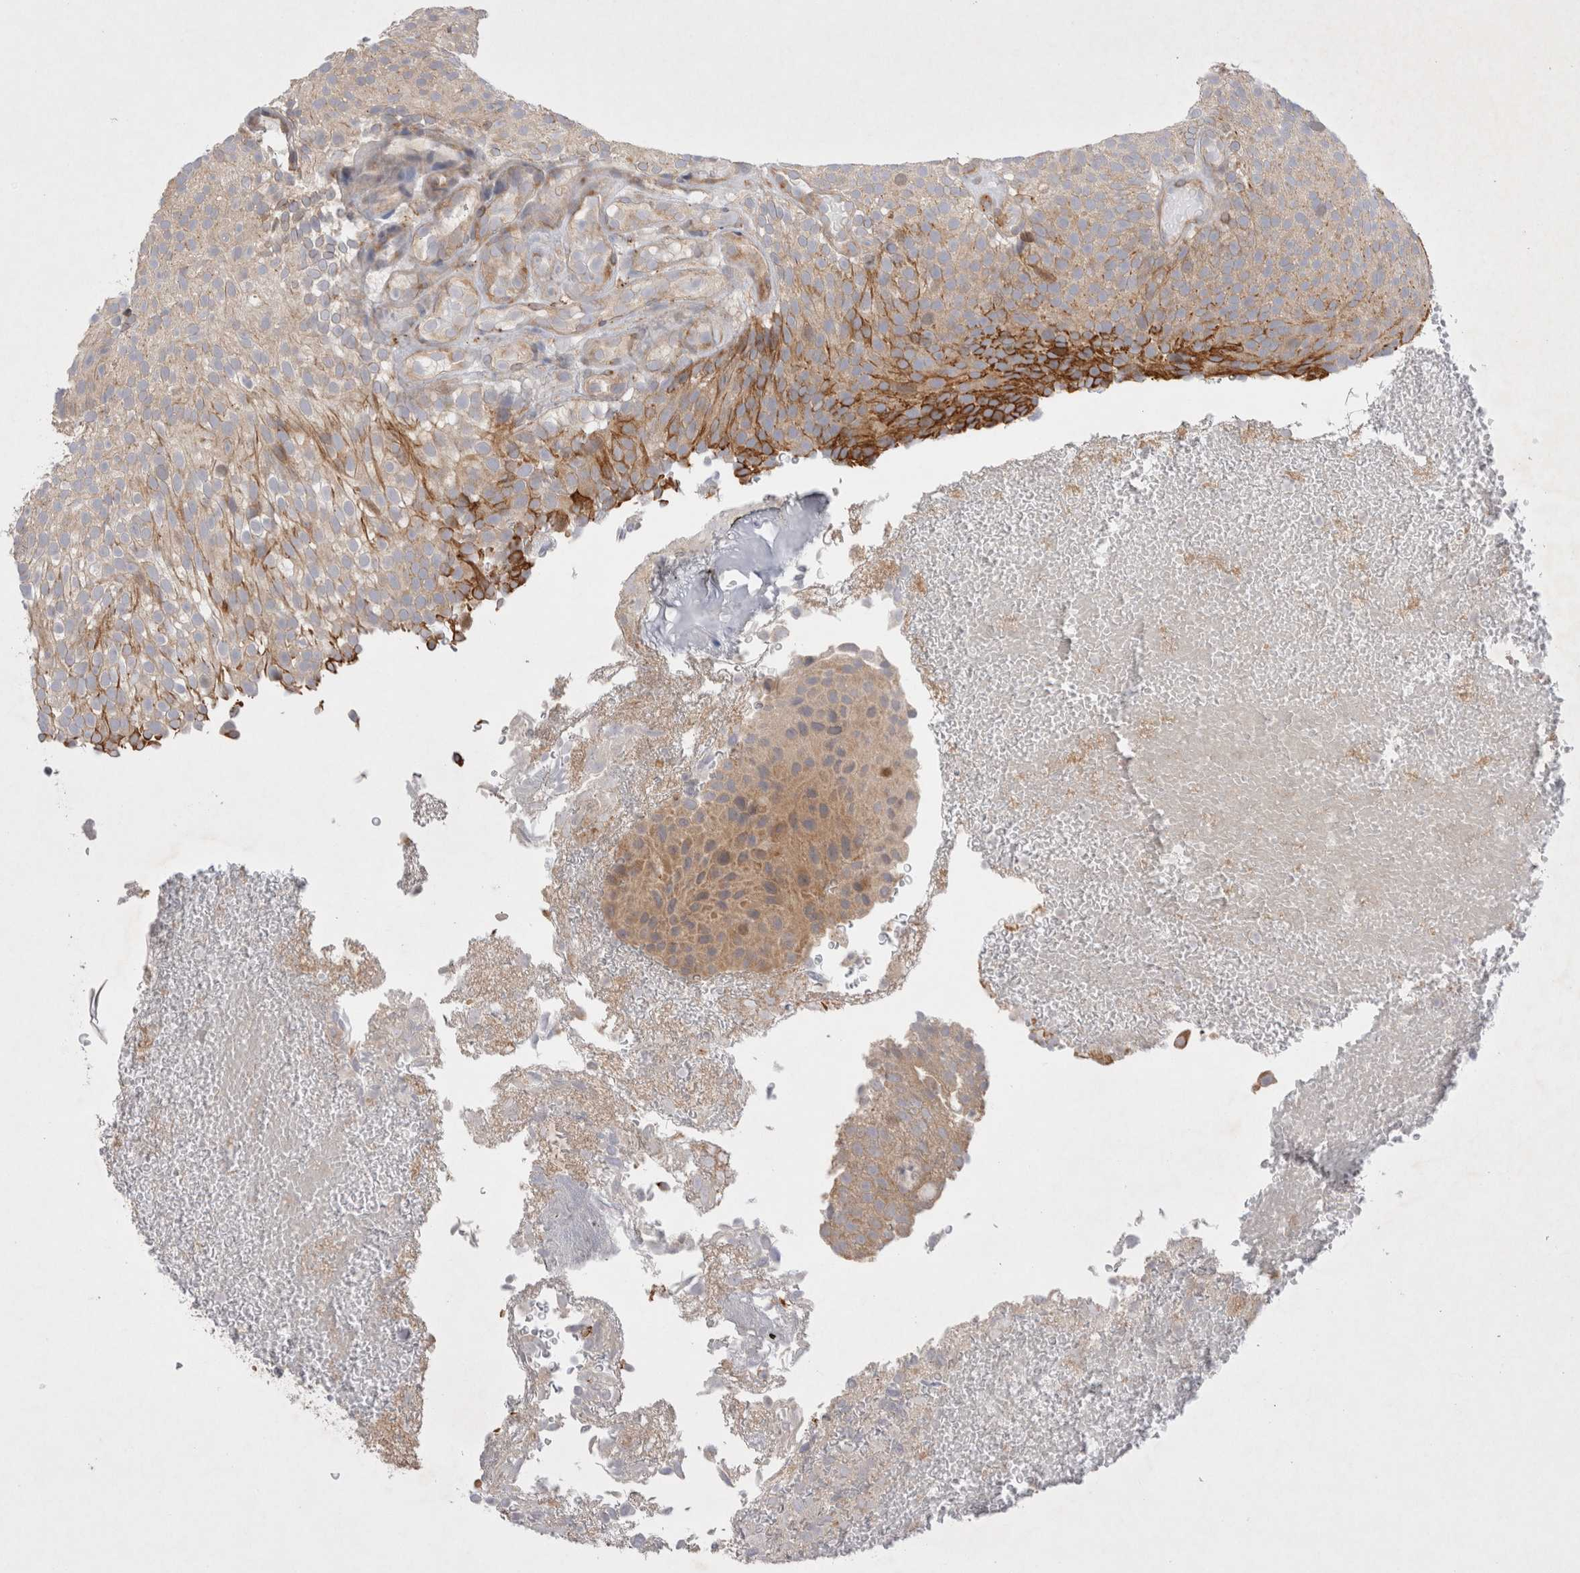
{"staining": {"intensity": "strong", "quantity": "<25%", "location": "cytoplasmic/membranous"}, "tissue": "urothelial cancer", "cell_type": "Tumor cells", "image_type": "cancer", "snomed": [{"axis": "morphology", "description": "Urothelial carcinoma, Low grade"}, {"axis": "topography", "description": "Urinary bladder"}], "caption": "Protein staining shows strong cytoplasmic/membranous positivity in approximately <25% of tumor cells in urothelial cancer.", "gene": "NPC1", "patient": {"sex": "male", "age": 78}}